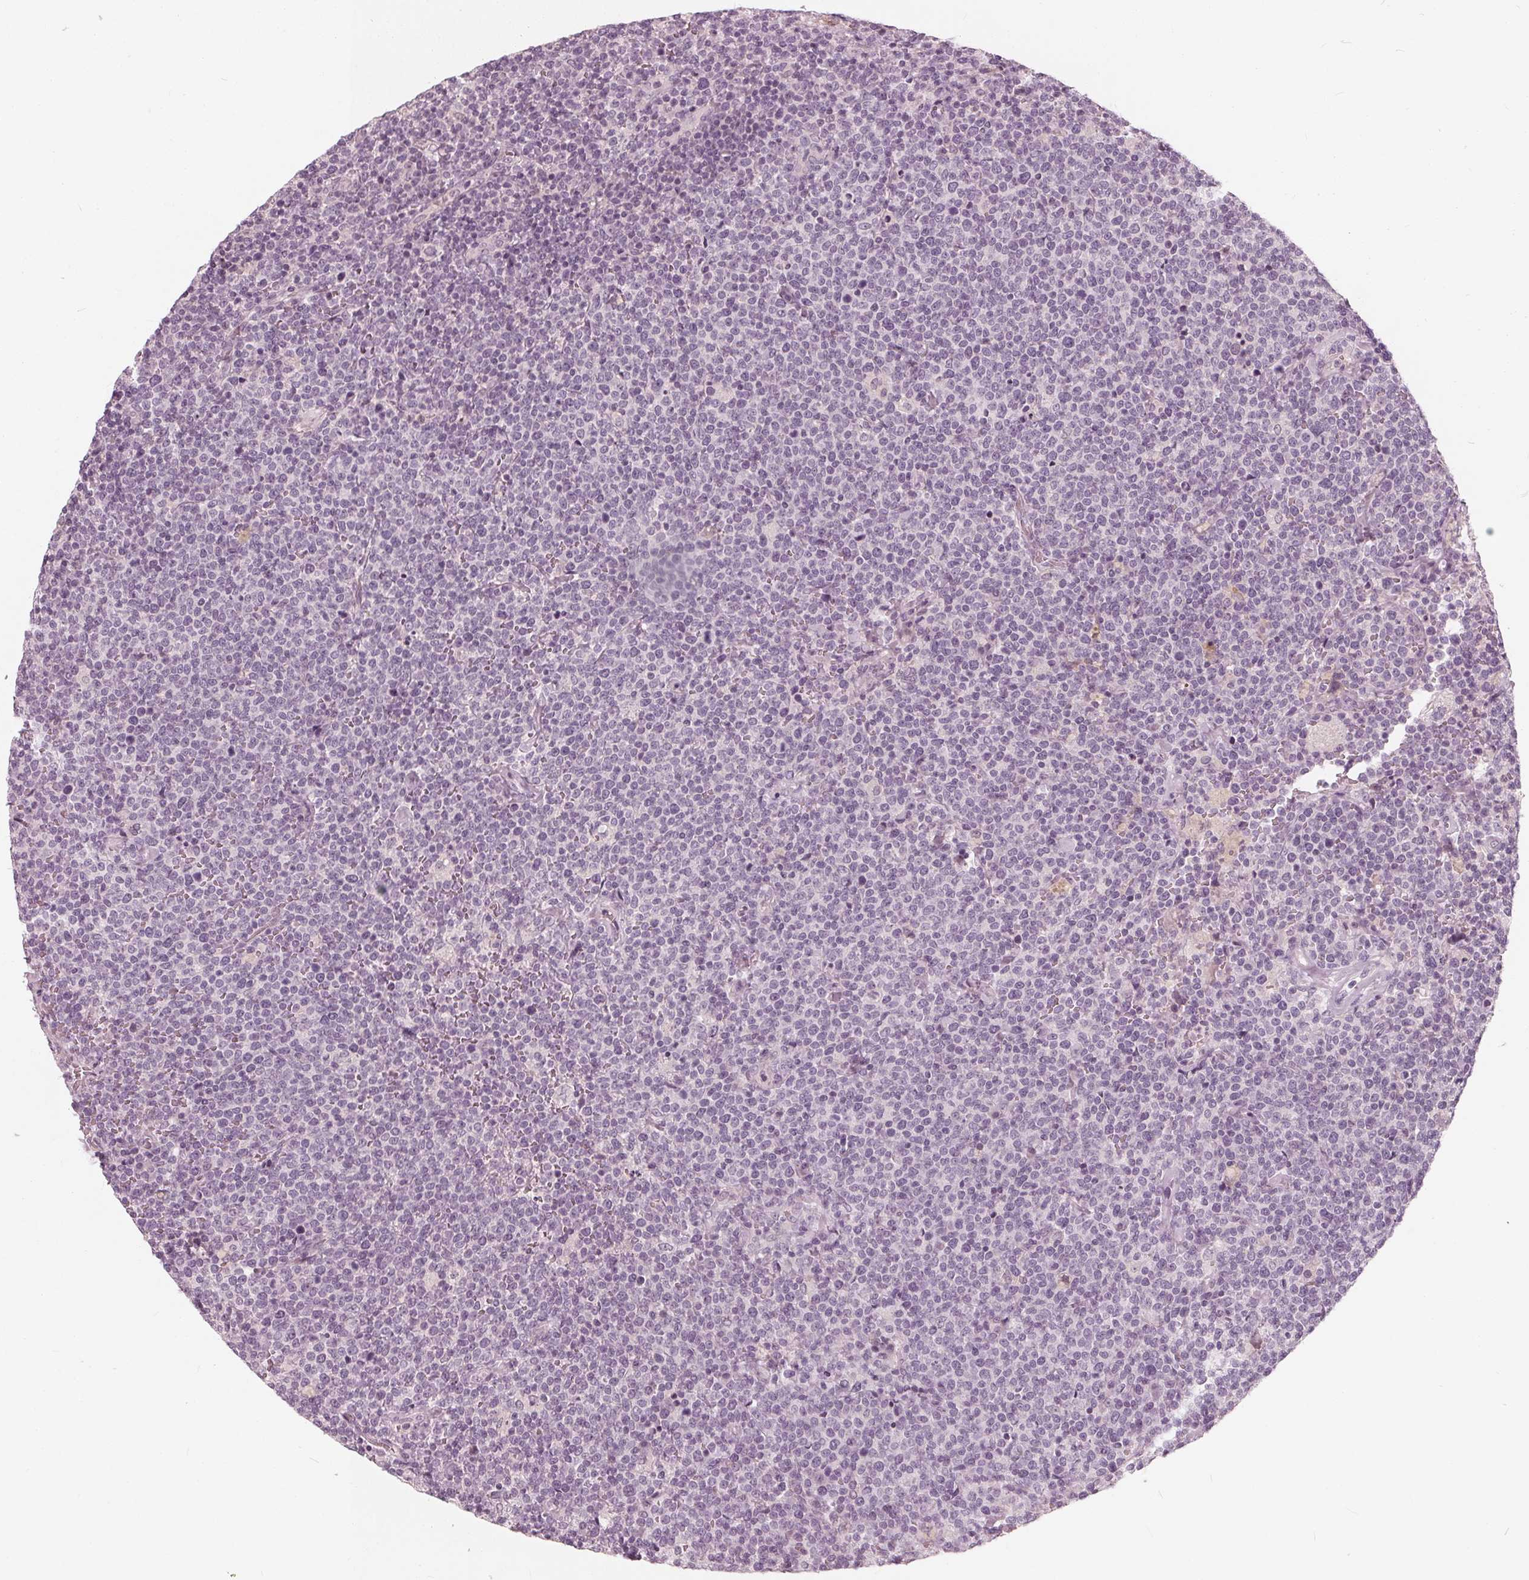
{"staining": {"intensity": "negative", "quantity": "none", "location": "none"}, "tissue": "lymphoma", "cell_type": "Tumor cells", "image_type": "cancer", "snomed": [{"axis": "morphology", "description": "Malignant lymphoma, non-Hodgkin's type, High grade"}, {"axis": "topography", "description": "Lymph node"}], "caption": "IHC histopathology image of neoplastic tissue: lymphoma stained with DAB (3,3'-diaminobenzidine) displays no significant protein expression in tumor cells.", "gene": "SAT2", "patient": {"sex": "male", "age": 61}}